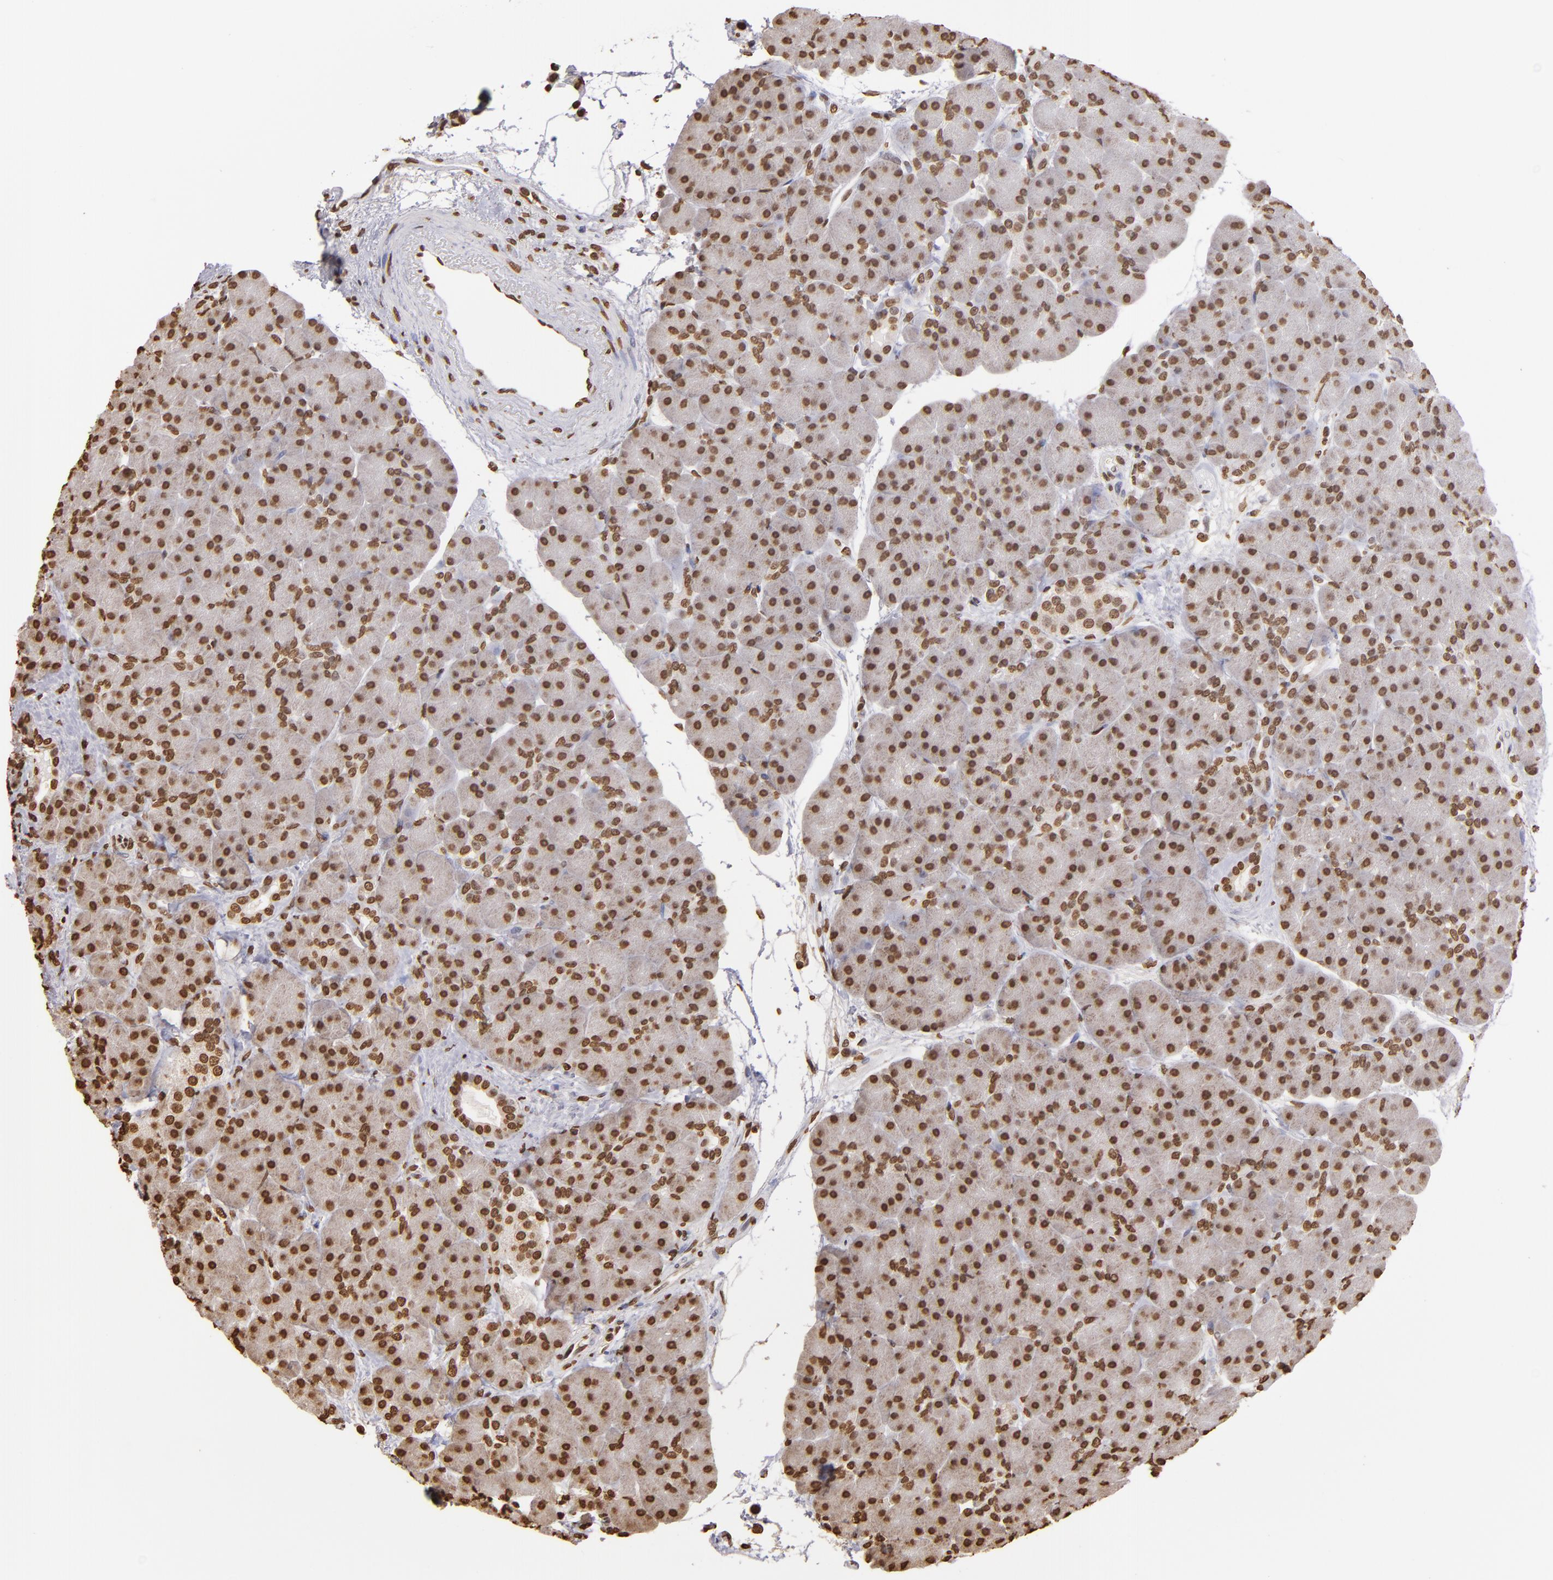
{"staining": {"intensity": "strong", "quantity": ">75%", "location": "nuclear"}, "tissue": "pancreas", "cell_type": "Exocrine glandular cells", "image_type": "normal", "snomed": [{"axis": "morphology", "description": "Normal tissue, NOS"}, {"axis": "topography", "description": "Pancreas"}], "caption": "Unremarkable pancreas was stained to show a protein in brown. There is high levels of strong nuclear staining in about >75% of exocrine glandular cells. The protein is shown in brown color, while the nuclei are stained blue.", "gene": "LBX1", "patient": {"sex": "male", "age": 66}}